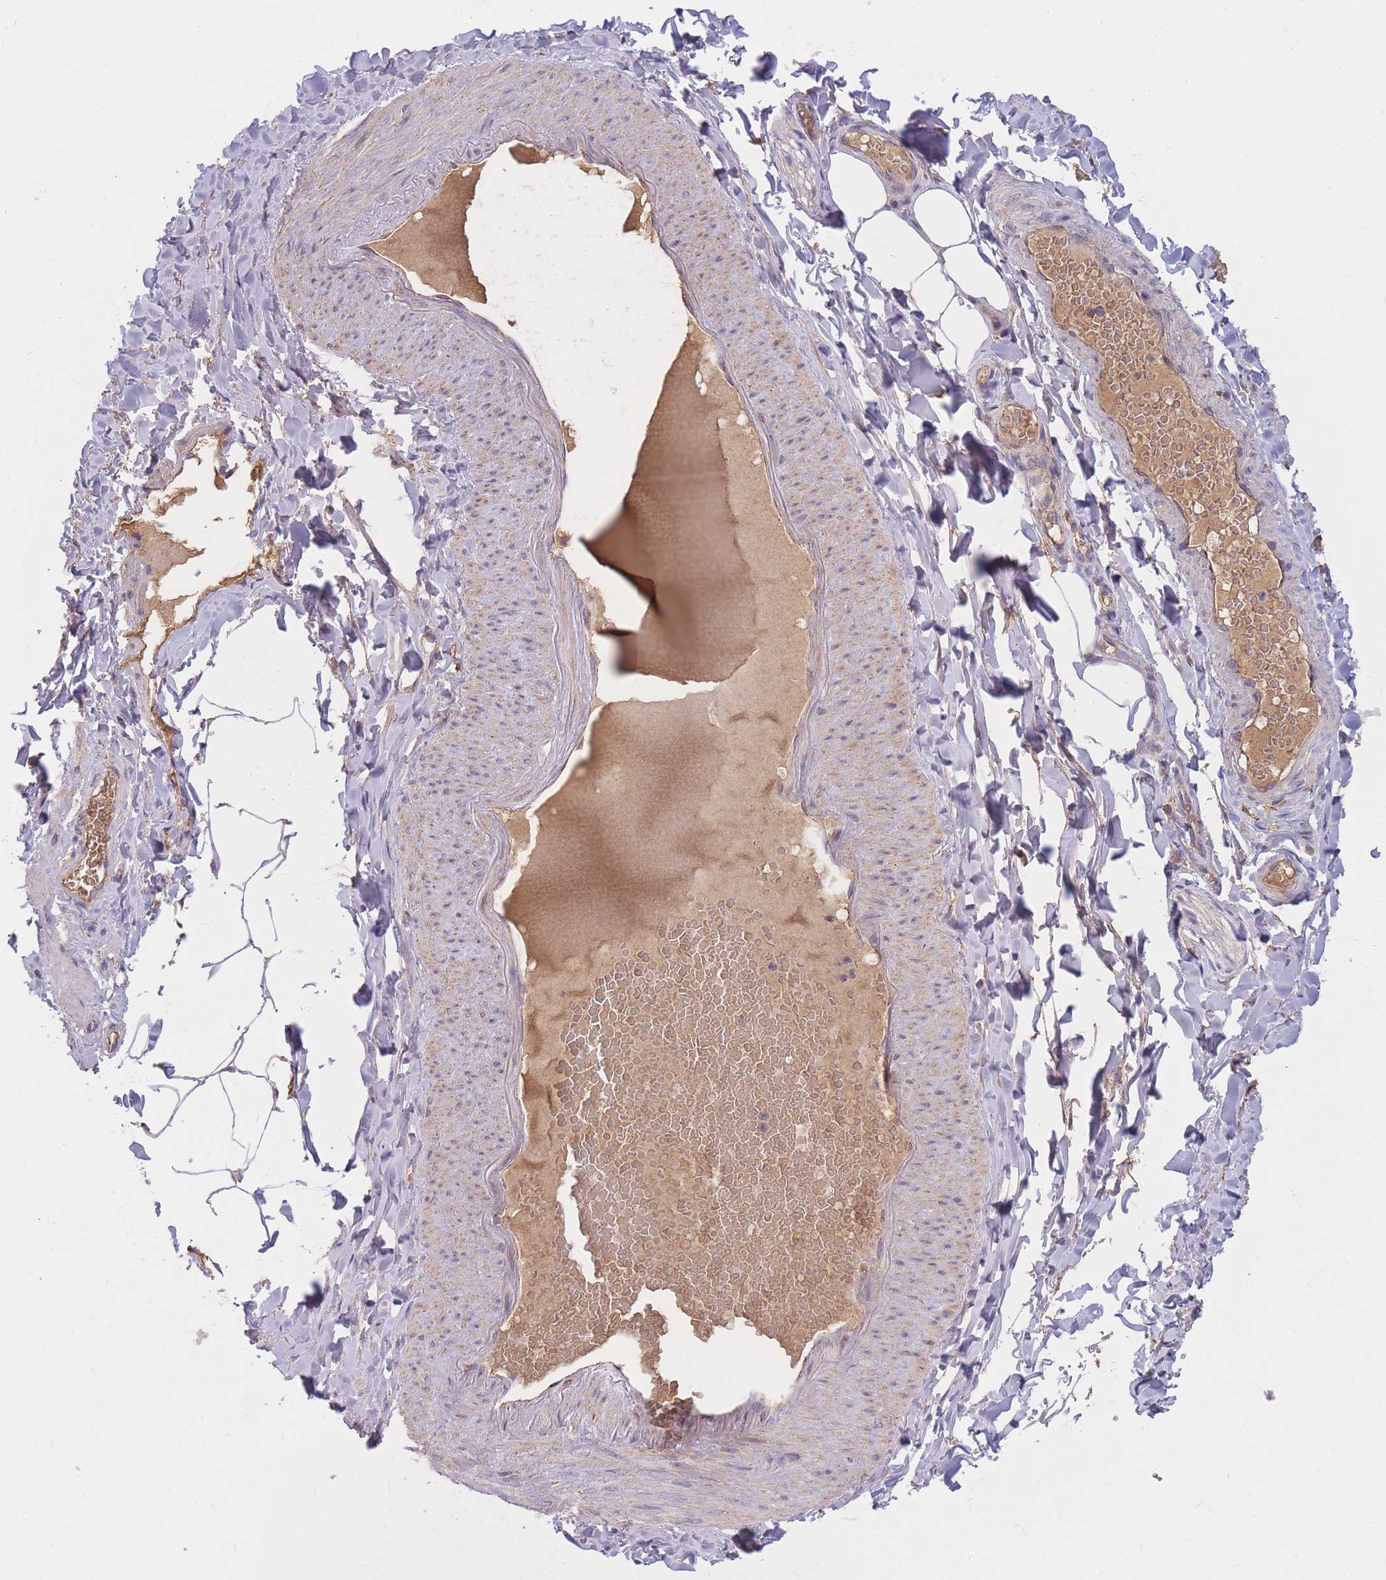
{"staining": {"intensity": "moderate", "quantity": "<25%", "location": "cytoplasmic/membranous"}, "tissue": "adipose tissue", "cell_type": "Adipocytes", "image_type": "normal", "snomed": [{"axis": "morphology", "description": "Normal tissue, NOS"}, {"axis": "topography", "description": "Soft tissue"}, {"axis": "topography", "description": "Vascular tissue"}], "caption": "A brown stain labels moderate cytoplasmic/membranous positivity of a protein in adipocytes of benign adipose tissue.", "gene": "PTPMT1", "patient": {"sex": "male", "age": 54}}